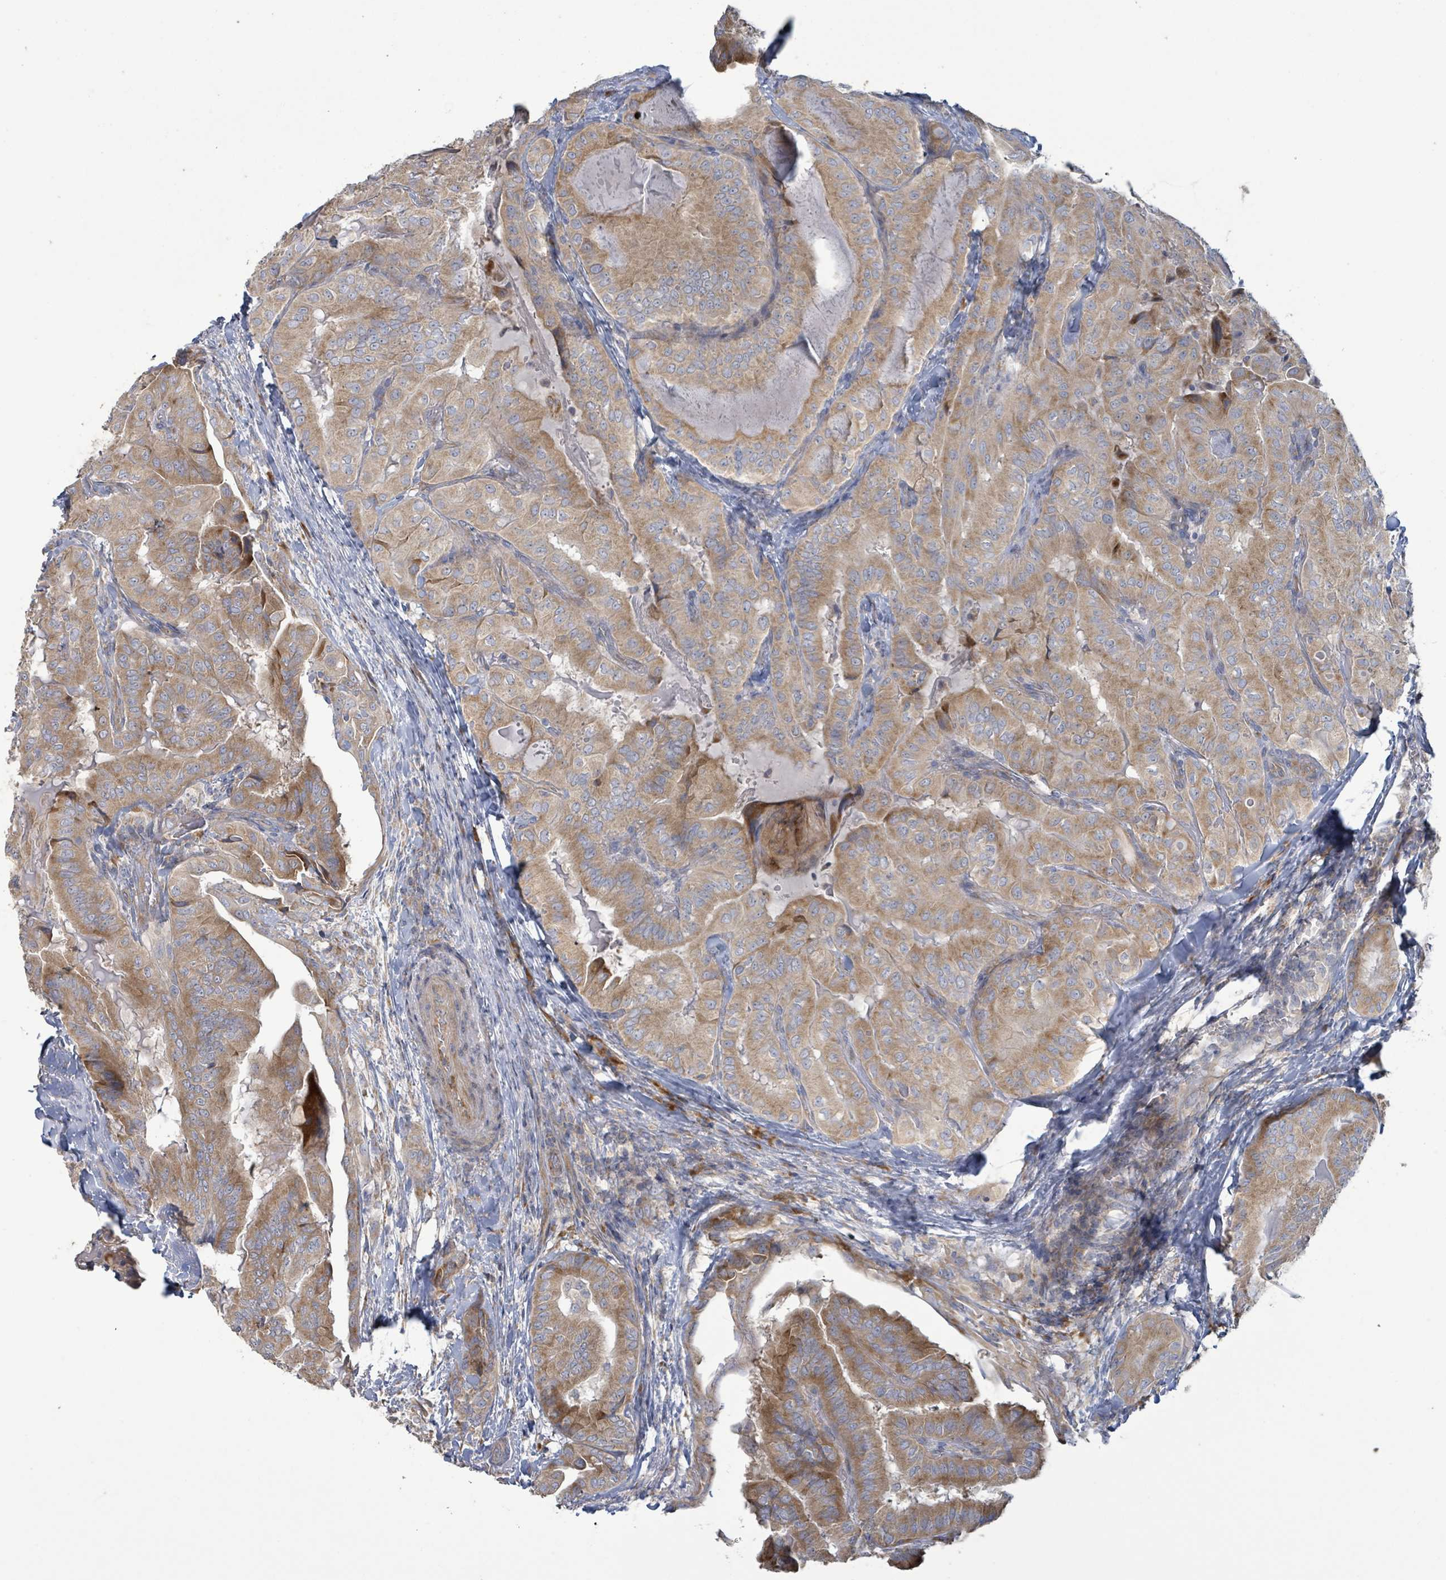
{"staining": {"intensity": "moderate", "quantity": ">75%", "location": "cytoplasmic/membranous"}, "tissue": "thyroid cancer", "cell_type": "Tumor cells", "image_type": "cancer", "snomed": [{"axis": "morphology", "description": "Papillary adenocarcinoma, NOS"}, {"axis": "topography", "description": "Thyroid gland"}], "caption": "This micrograph shows thyroid papillary adenocarcinoma stained with immunohistochemistry to label a protein in brown. The cytoplasmic/membranous of tumor cells show moderate positivity for the protein. Nuclei are counter-stained blue.", "gene": "RPL32", "patient": {"sex": "female", "age": 68}}